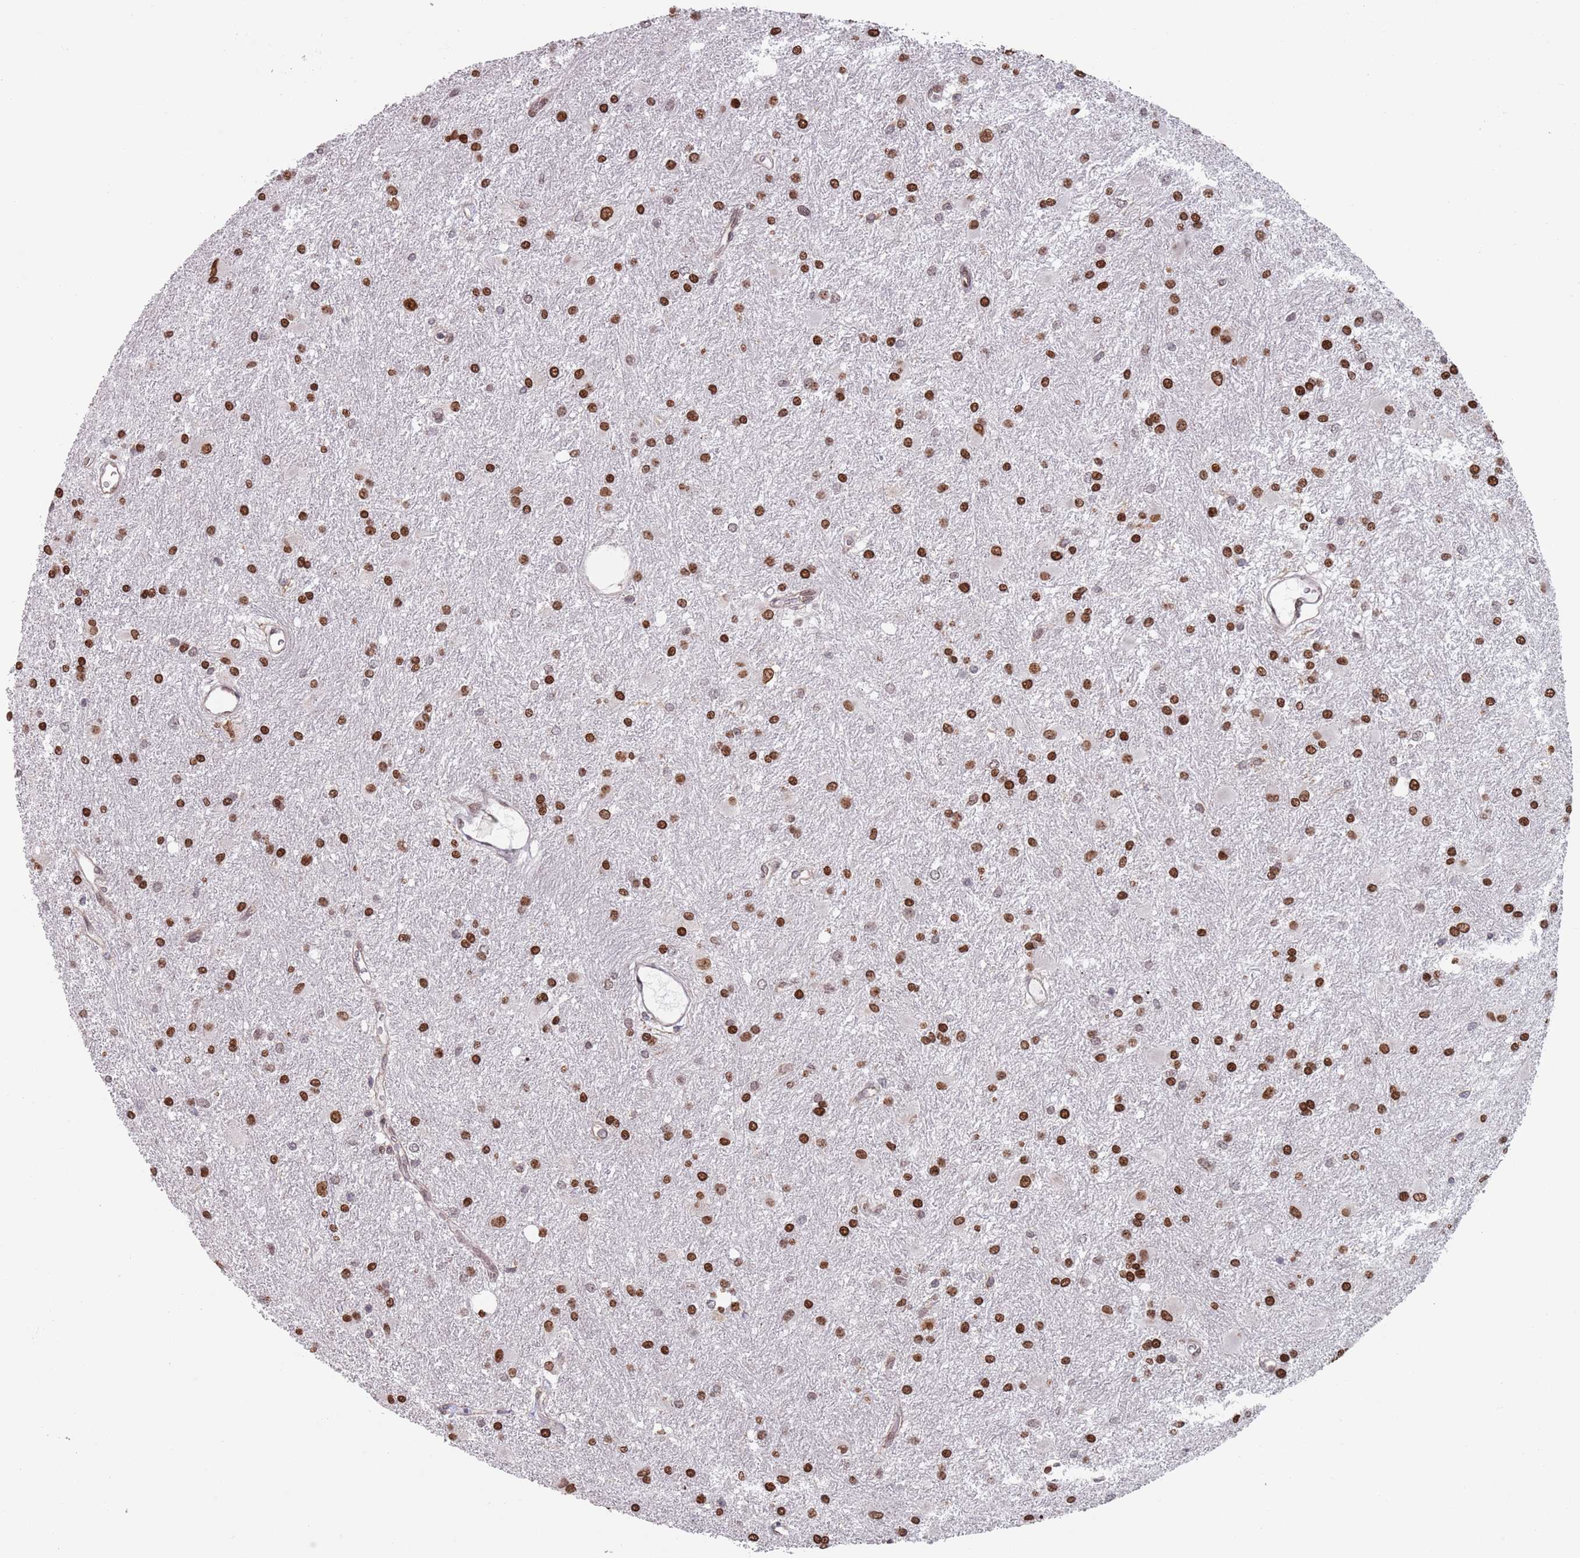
{"staining": {"intensity": "moderate", "quantity": ">75%", "location": "nuclear"}, "tissue": "glioma", "cell_type": "Tumor cells", "image_type": "cancer", "snomed": [{"axis": "morphology", "description": "Glioma, malignant, High grade"}, {"axis": "topography", "description": "Brain"}], "caption": "Brown immunohistochemical staining in human glioma exhibits moderate nuclear expression in about >75% of tumor cells. The staining was performed using DAB (3,3'-diaminobenzidine) to visualize the protein expression in brown, while the nuclei were stained in blue with hematoxylin (Magnification: 20x).", "gene": "MFSD12", "patient": {"sex": "female", "age": 50}}